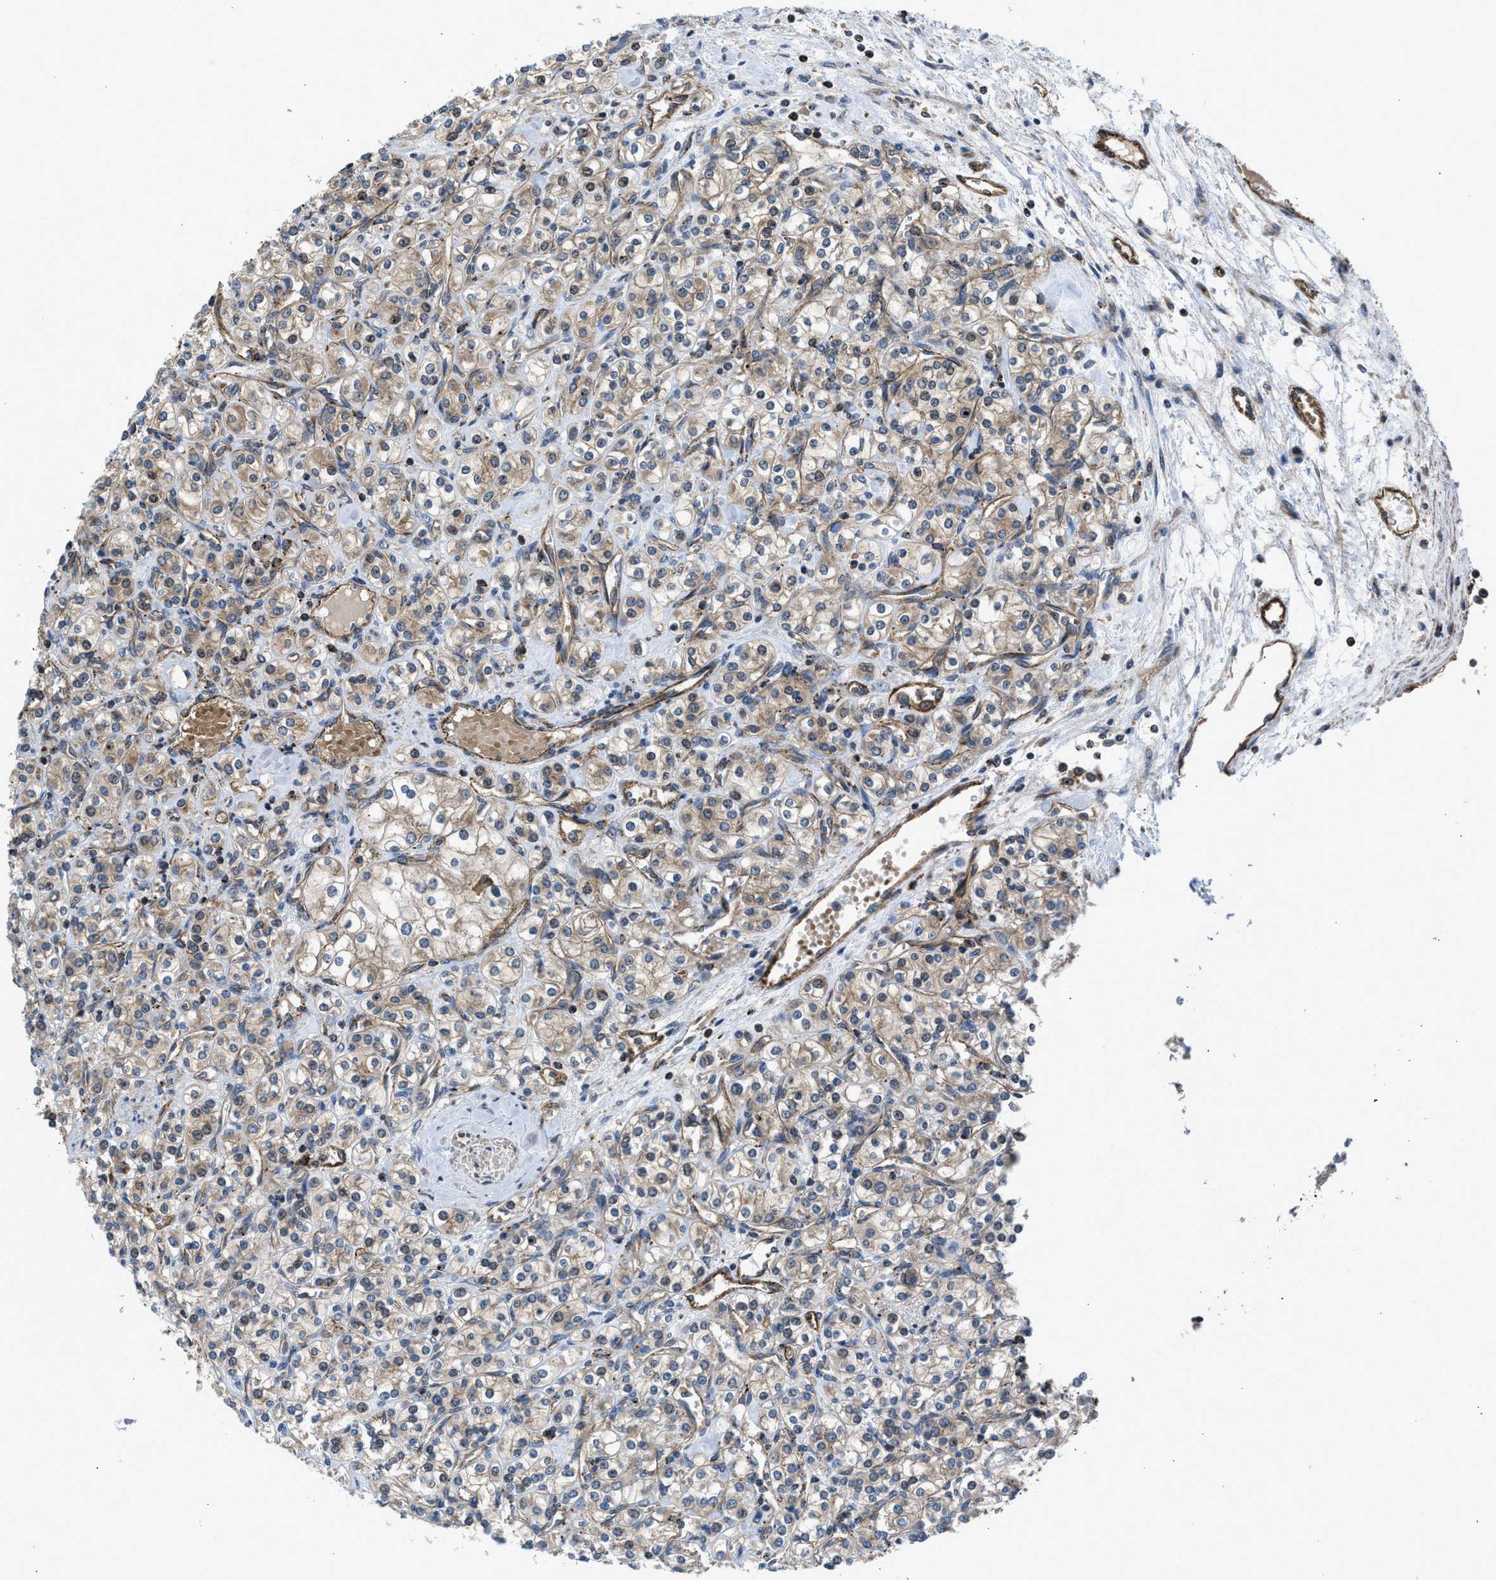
{"staining": {"intensity": "weak", "quantity": ">75%", "location": "cytoplasmic/membranous"}, "tissue": "renal cancer", "cell_type": "Tumor cells", "image_type": "cancer", "snomed": [{"axis": "morphology", "description": "Adenocarcinoma, NOS"}, {"axis": "topography", "description": "Kidney"}], "caption": "The immunohistochemical stain labels weak cytoplasmic/membranous positivity in tumor cells of adenocarcinoma (renal) tissue. The staining was performed using DAB (3,3'-diaminobenzidine) to visualize the protein expression in brown, while the nuclei were stained in blue with hematoxylin (Magnification: 20x).", "gene": "GPATCH2L", "patient": {"sex": "male", "age": 77}}